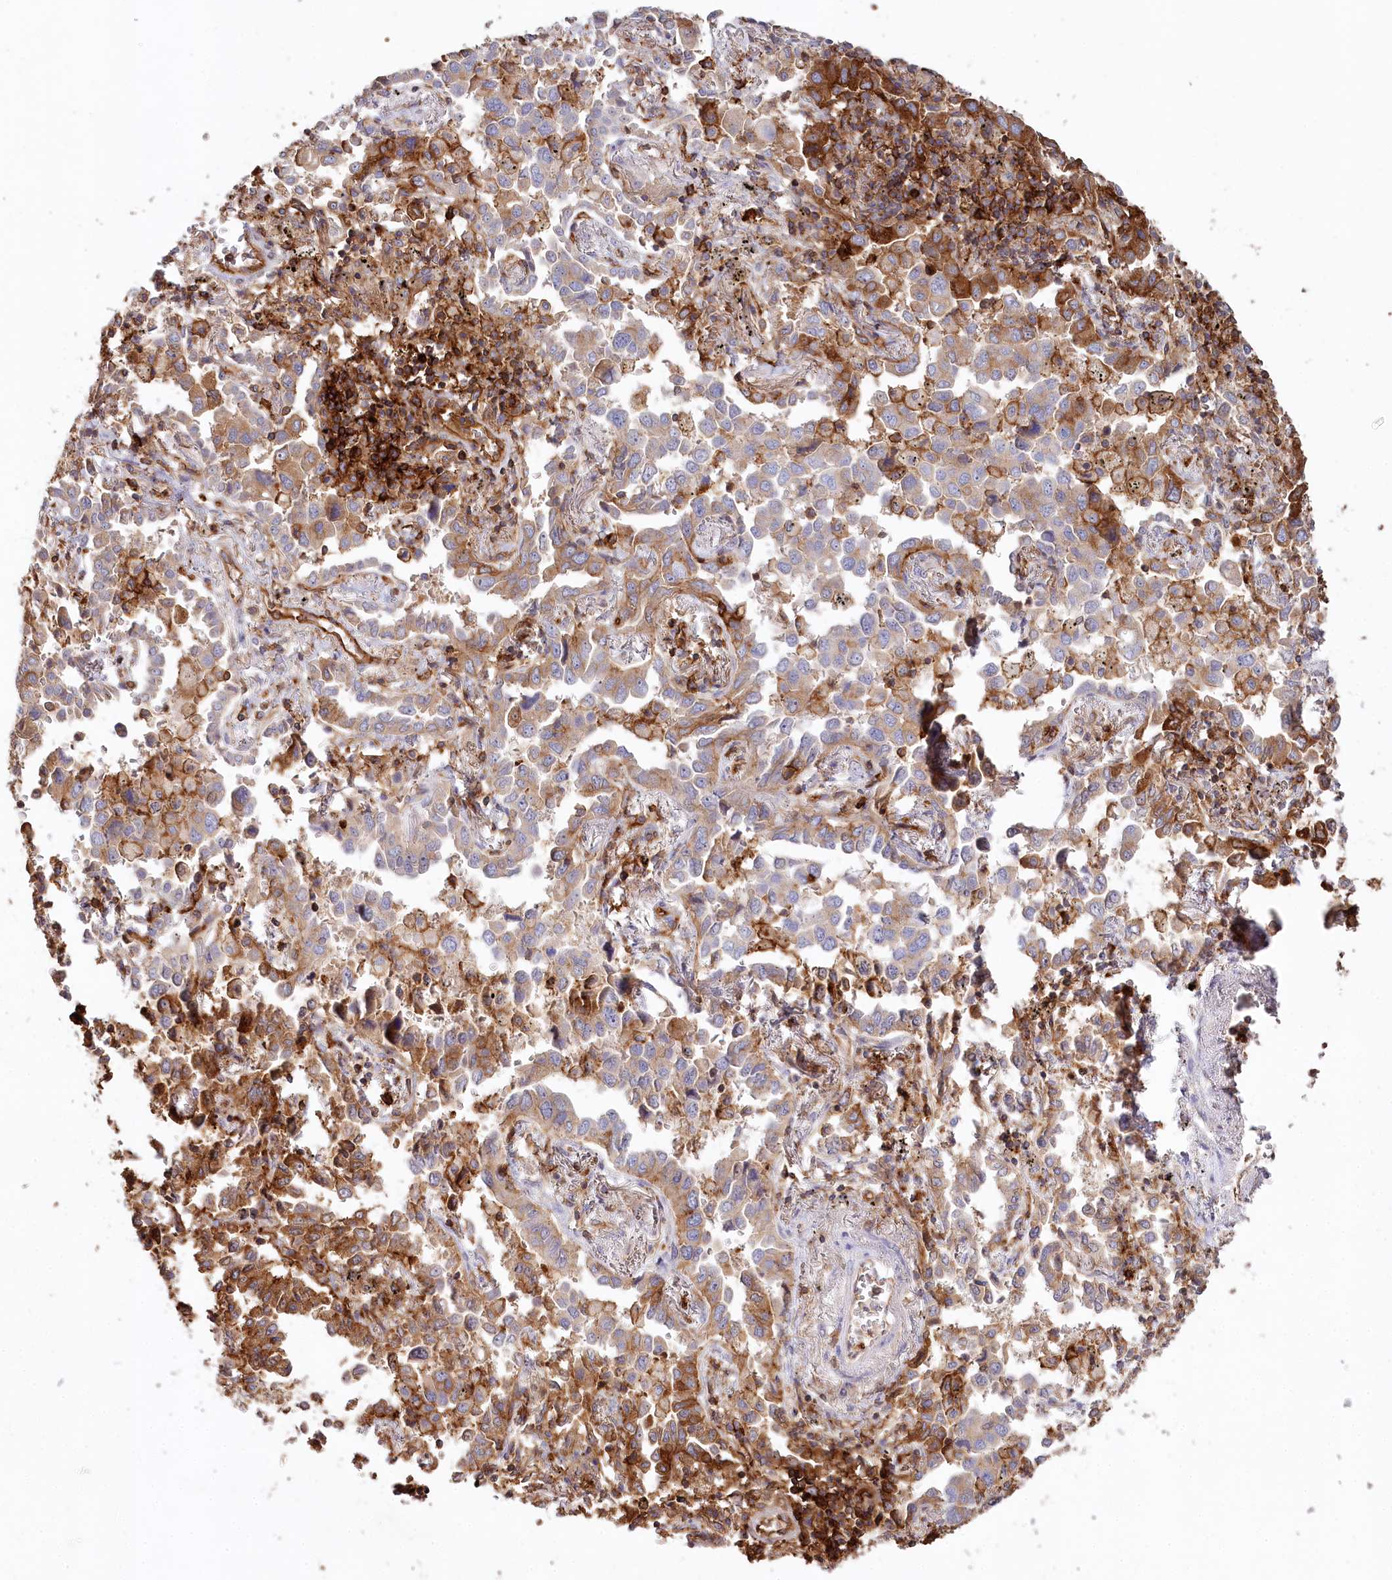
{"staining": {"intensity": "moderate", "quantity": "25%-75%", "location": "cytoplasmic/membranous"}, "tissue": "lung cancer", "cell_type": "Tumor cells", "image_type": "cancer", "snomed": [{"axis": "morphology", "description": "Adenocarcinoma, NOS"}, {"axis": "topography", "description": "Lung"}], "caption": "A photomicrograph of human lung cancer (adenocarcinoma) stained for a protein displays moderate cytoplasmic/membranous brown staining in tumor cells.", "gene": "RBP5", "patient": {"sex": "male", "age": 67}}